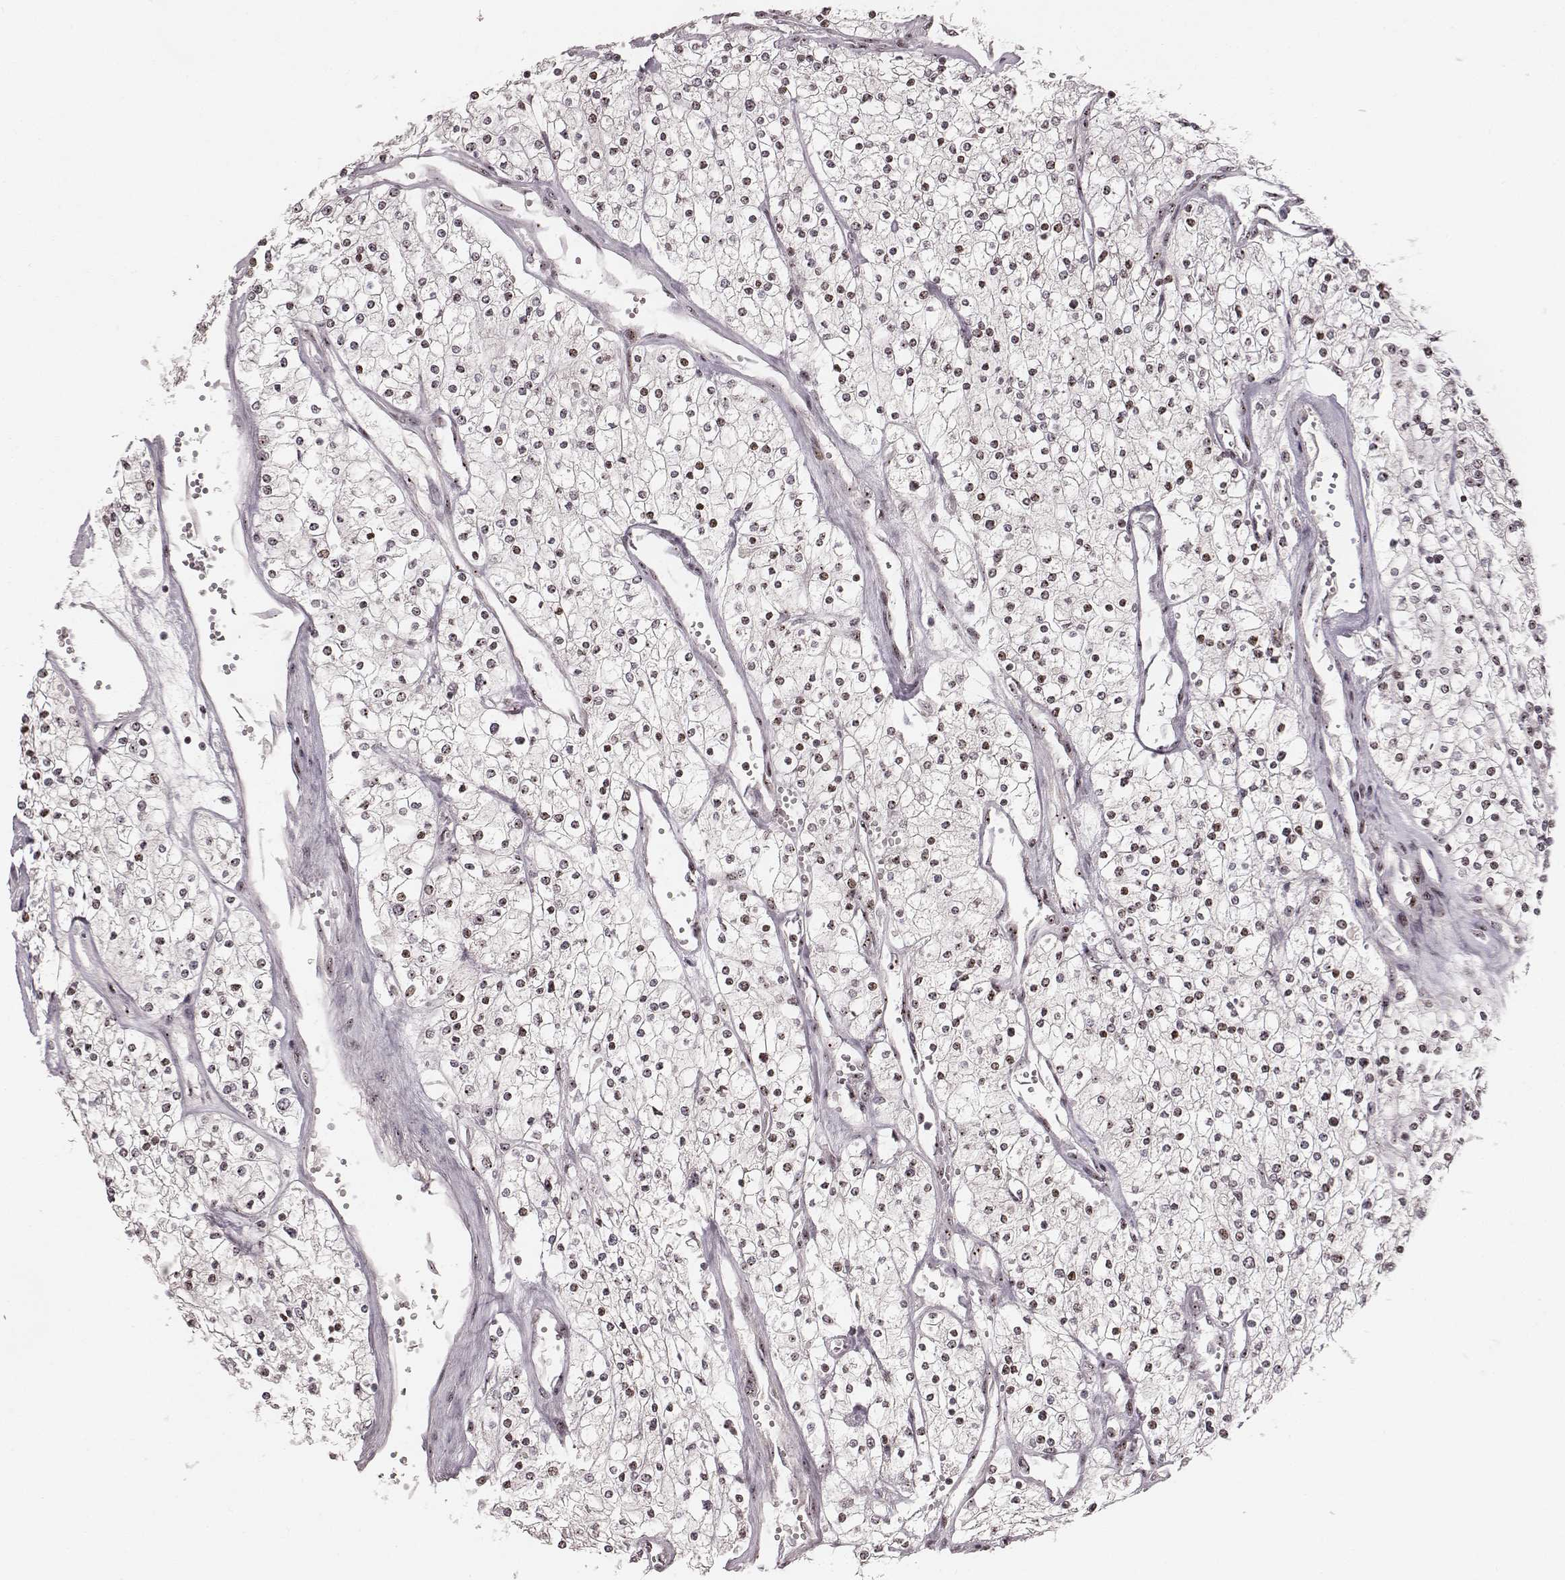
{"staining": {"intensity": "weak", "quantity": ">75%", "location": "nuclear"}, "tissue": "renal cancer", "cell_type": "Tumor cells", "image_type": "cancer", "snomed": [{"axis": "morphology", "description": "Adenocarcinoma, NOS"}, {"axis": "topography", "description": "Kidney"}], "caption": "Renal adenocarcinoma stained with a protein marker demonstrates weak staining in tumor cells.", "gene": "NOP56", "patient": {"sex": "male", "age": 80}}